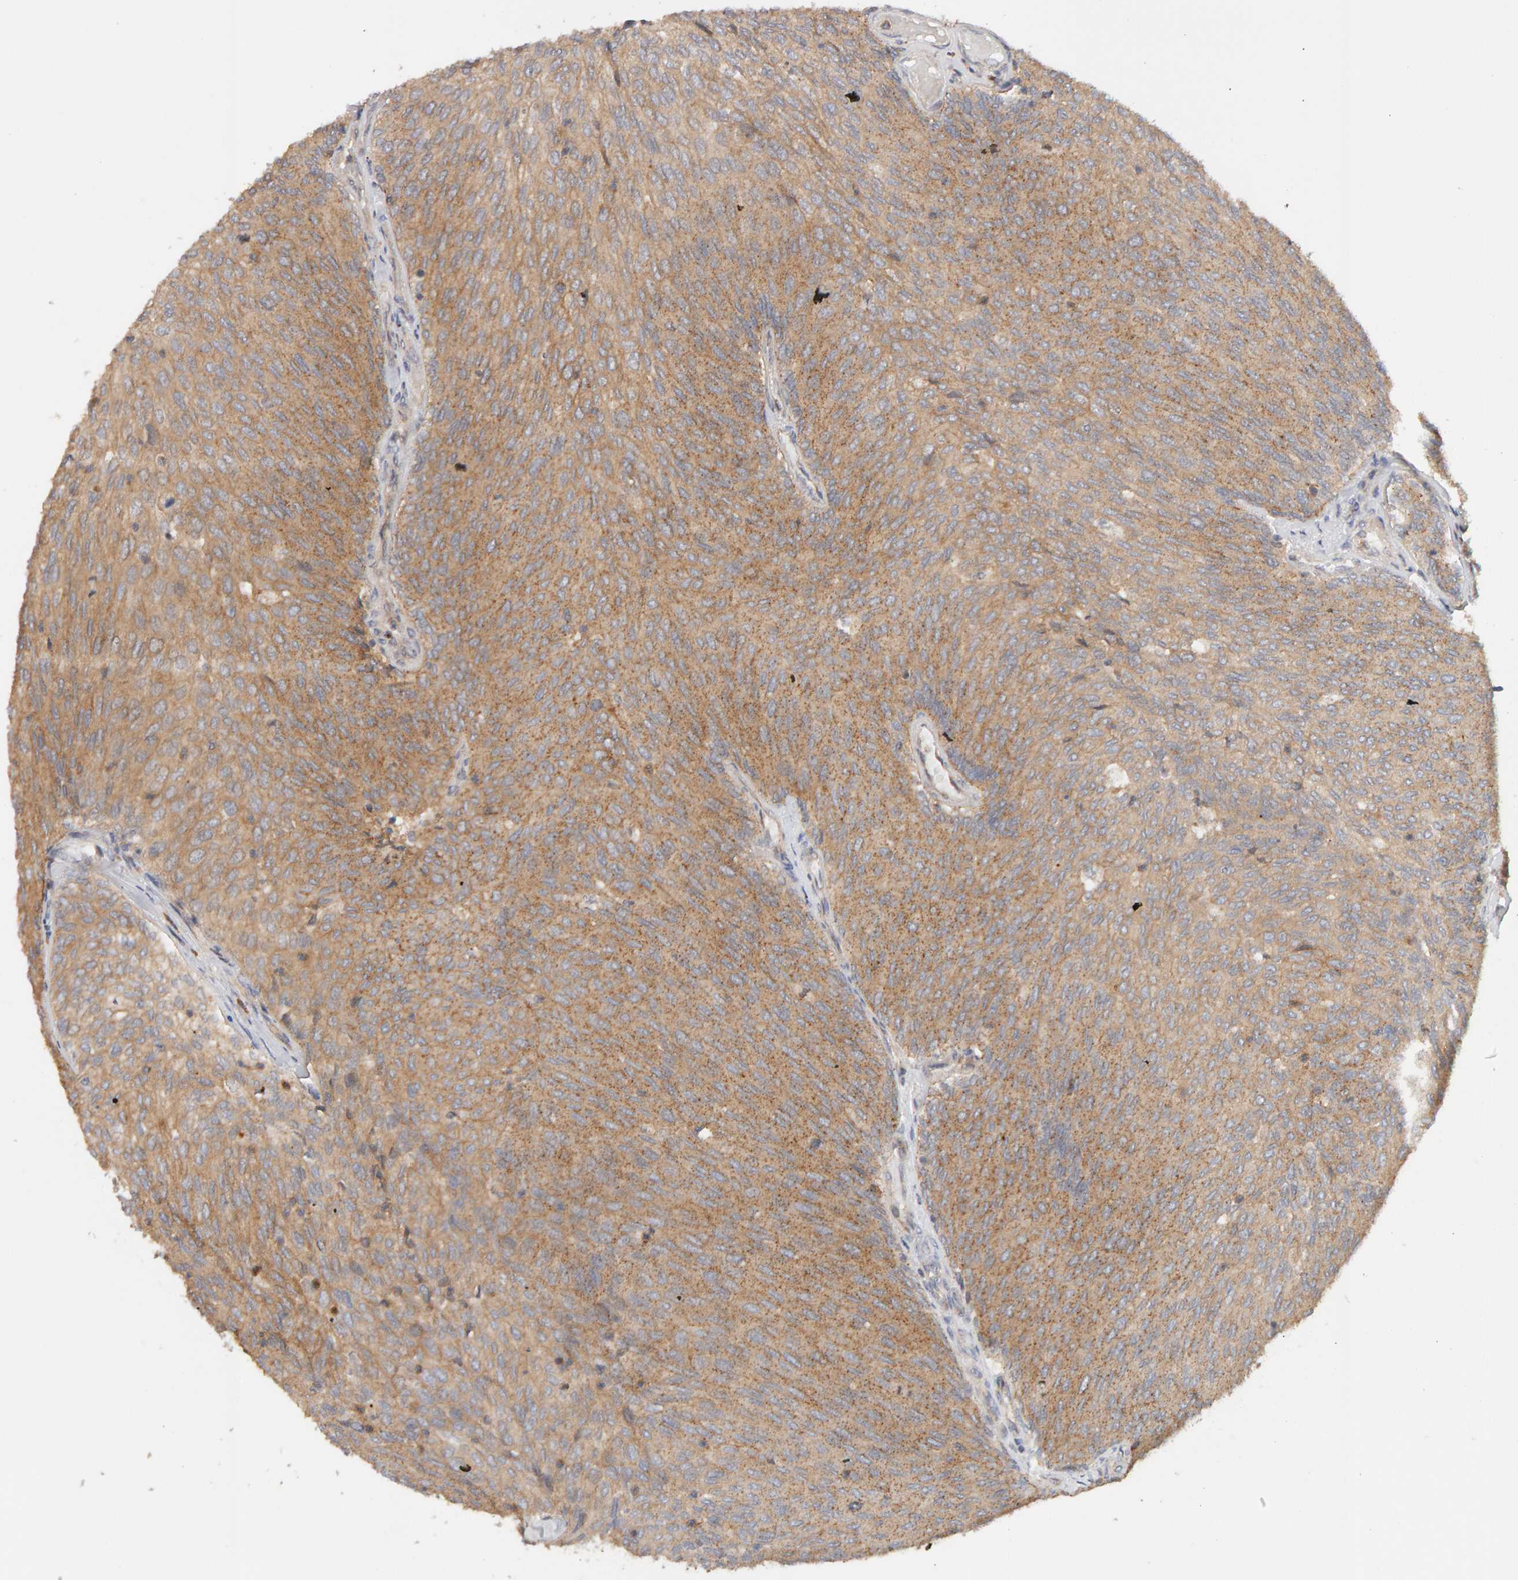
{"staining": {"intensity": "moderate", "quantity": "25%-75%", "location": "cytoplasmic/membranous"}, "tissue": "urothelial cancer", "cell_type": "Tumor cells", "image_type": "cancer", "snomed": [{"axis": "morphology", "description": "Urothelial carcinoma, Low grade"}, {"axis": "topography", "description": "Urinary bladder"}], "caption": "This micrograph displays immunohistochemistry (IHC) staining of urothelial carcinoma (low-grade), with medium moderate cytoplasmic/membranous staining in about 25%-75% of tumor cells.", "gene": "DNAJC7", "patient": {"sex": "female", "age": 79}}